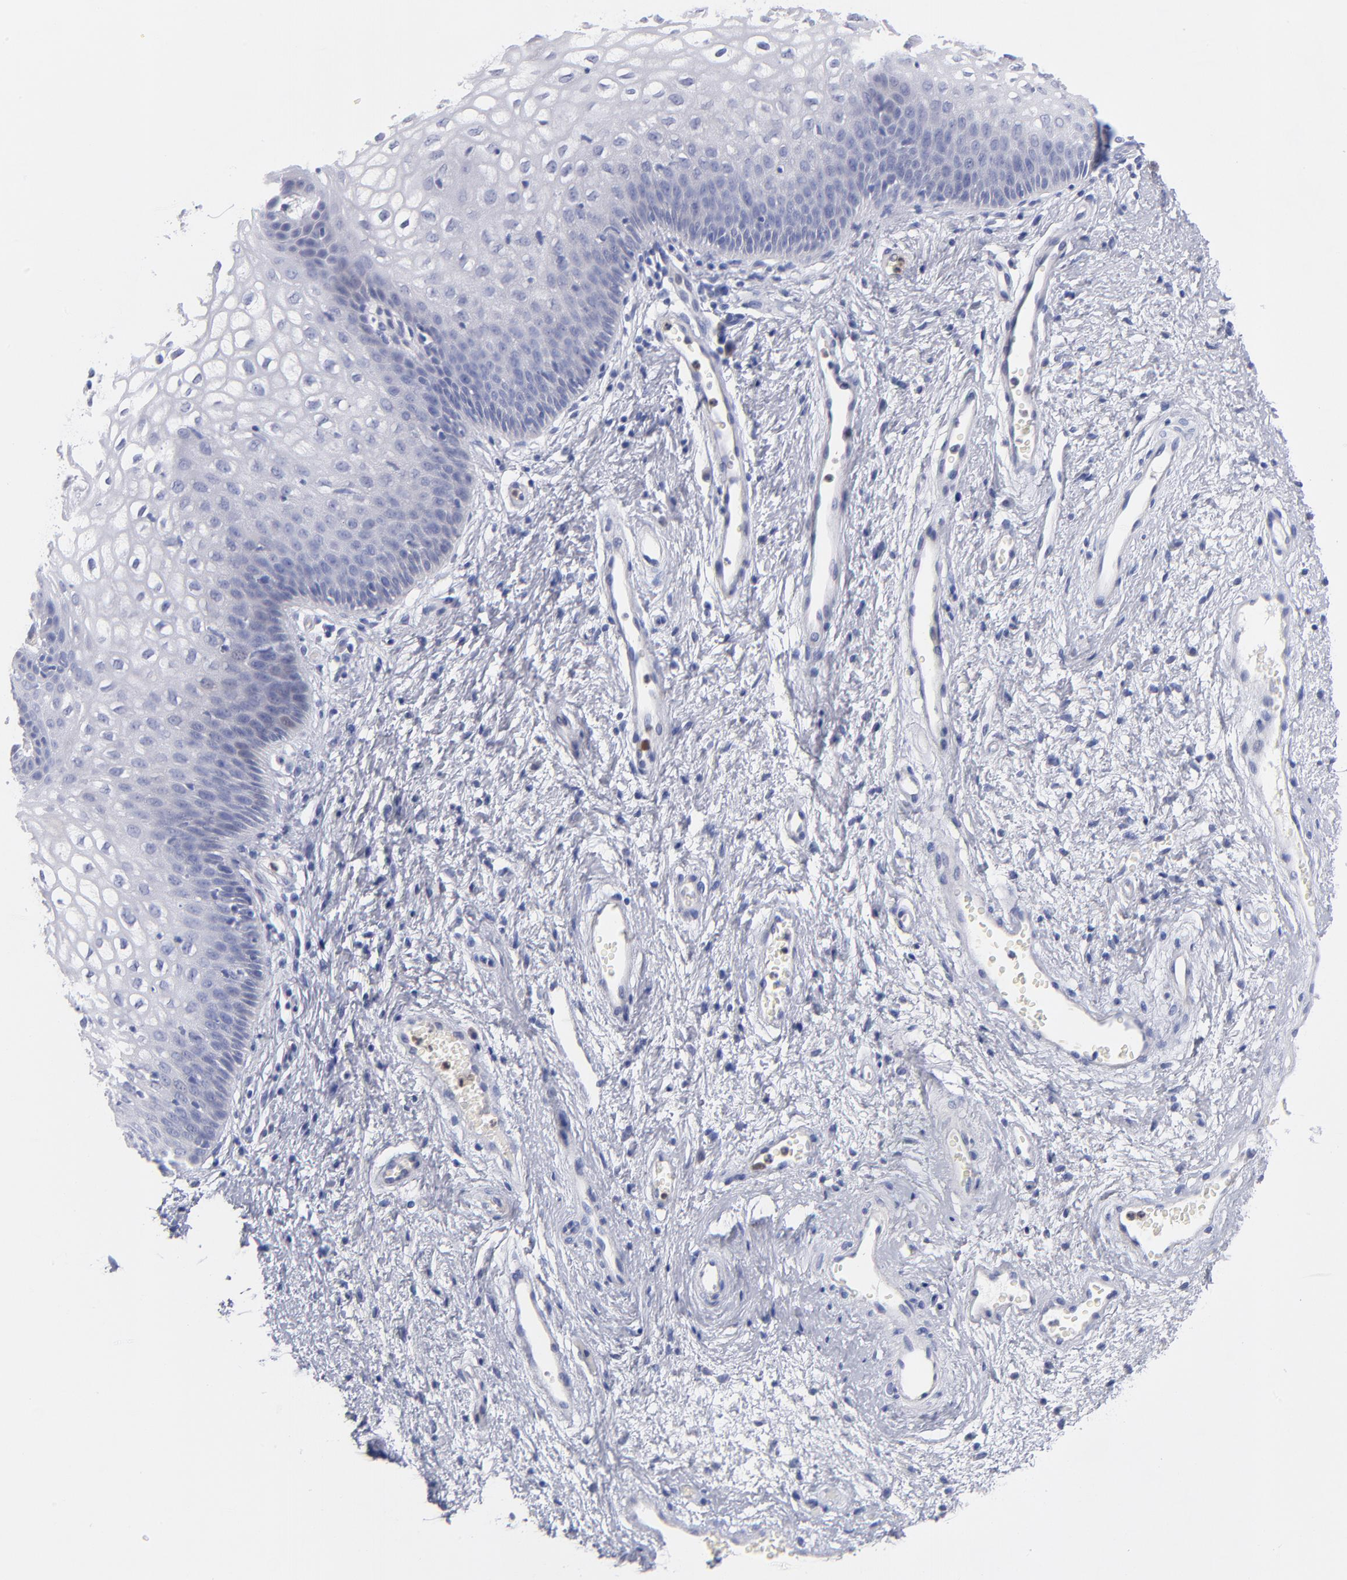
{"staining": {"intensity": "negative", "quantity": "none", "location": "none"}, "tissue": "vagina", "cell_type": "Squamous epithelial cells", "image_type": "normal", "snomed": [{"axis": "morphology", "description": "Normal tissue, NOS"}, {"axis": "topography", "description": "Vagina"}], "caption": "Immunohistochemical staining of unremarkable human vagina demonstrates no significant expression in squamous epithelial cells. (Stains: DAB immunohistochemistry with hematoxylin counter stain, Microscopy: brightfield microscopy at high magnification).", "gene": "BID", "patient": {"sex": "female", "age": 34}}